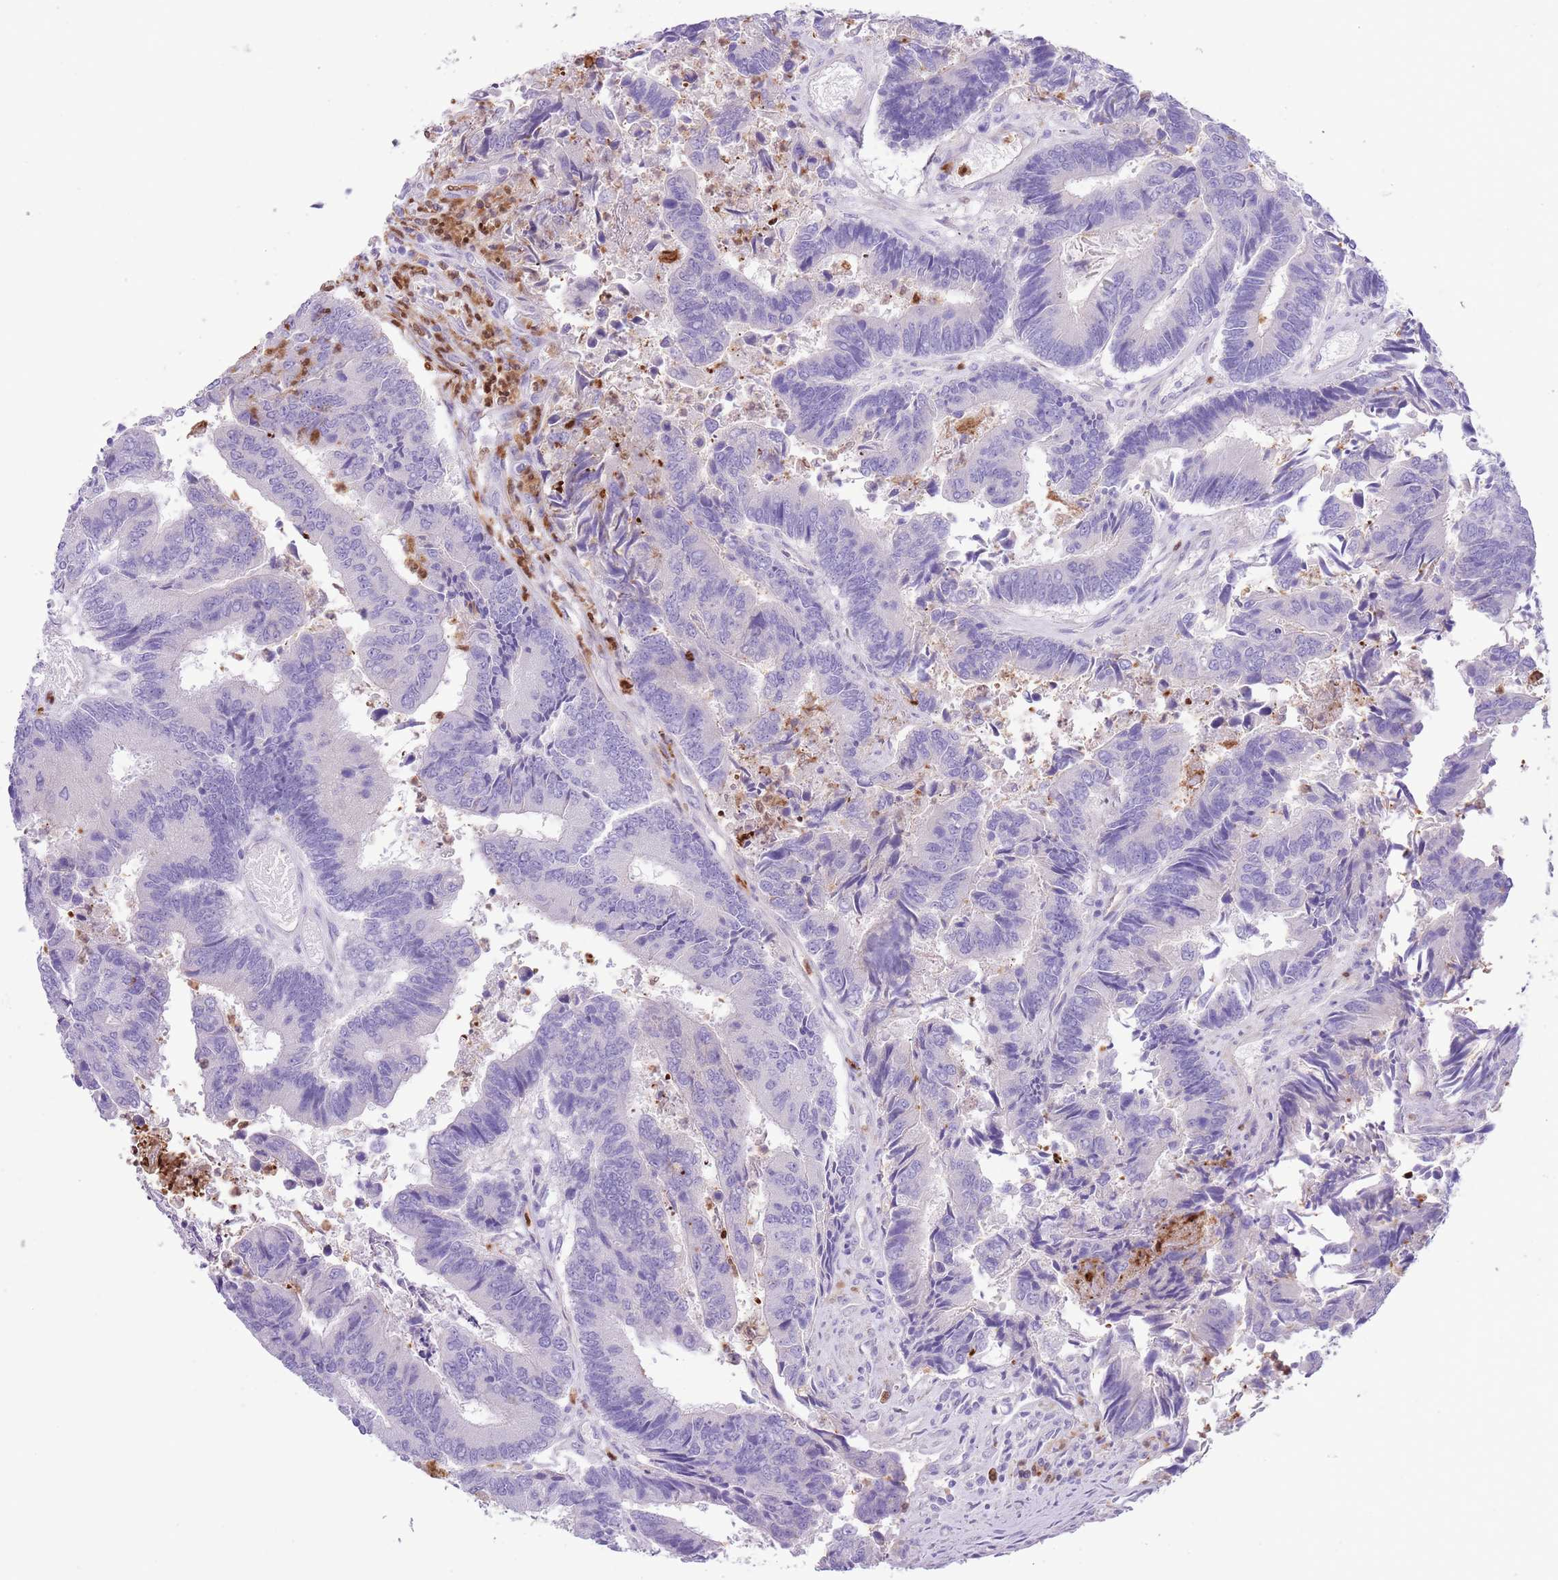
{"staining": {"intensity": "negative", "quantity": "none", "location": "none"}, "tissue": "colorectal cancer", "cell_type": "Tumor cells", "image_type": "cancer", "snomed": [{"axis": "morphology", "description": "Adenocarcinoma, NOS"}, {"axis": "topography", "description": "Colon"}], "caption": "Protein analysis of adenocarcinoma (colorectal) shows no significant positivity in tumor cells.", "gene": "OR6M1", "patient": {"sex": "female", "age": 67}}